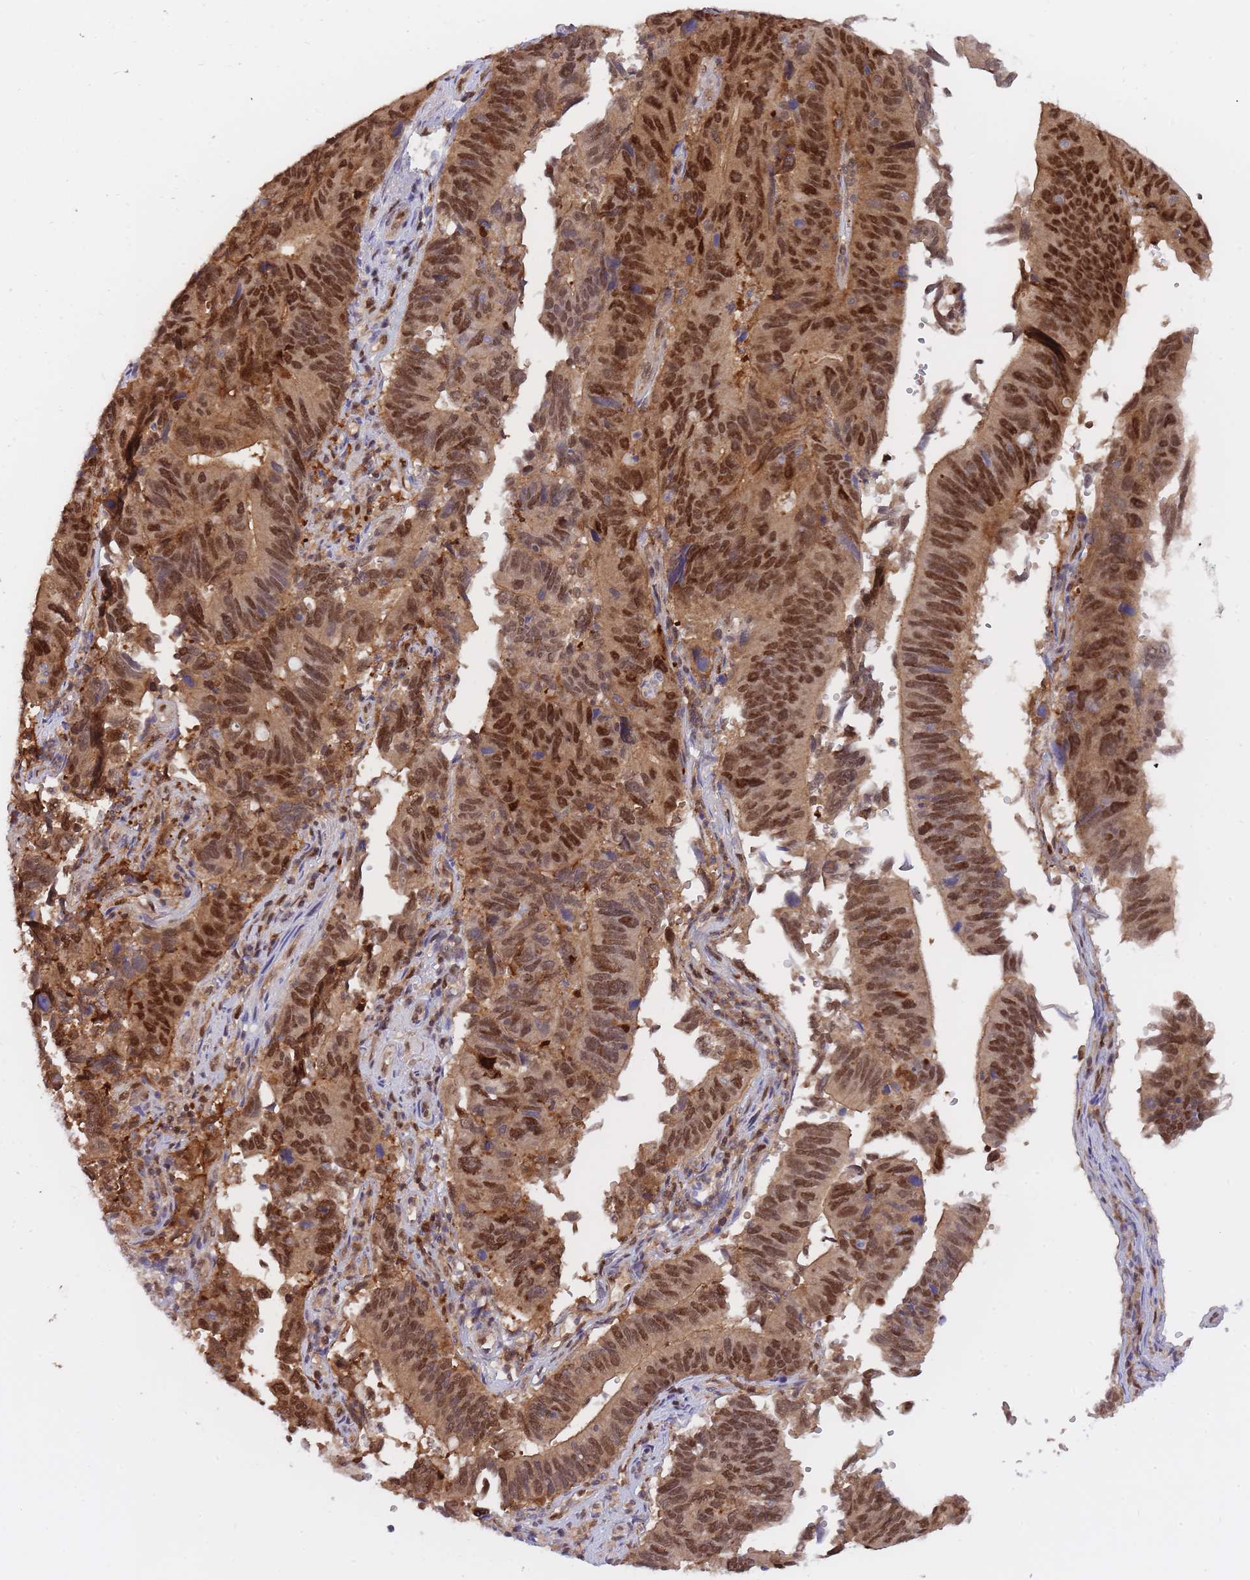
{"staining": {"intensity": "strong", "quantity": ">75%", "location": "cytoplasmic/membranous,nuclear"}, "tissue": "stomach cancer", "cell_type": "Tumor cells", "image_type": "cancer", "snomed": [{"axis": "morphology", "description": "Adenocarcinoma, NOS"}, {"axis": "topography", "description": "Stomach"}], "caption": "A high-resolution photomicrograph shows immunohistochemistry (IHC) staining of stomach adenocarcinoma, which exhibits strong cytoplasmic/membranous and nuclear expression in about >75% of tumor cells. (IHC, brightfield microscopy, high magnification).", "gene": "NSFL1C", "patient": {"sex": "male", "age": 59}}